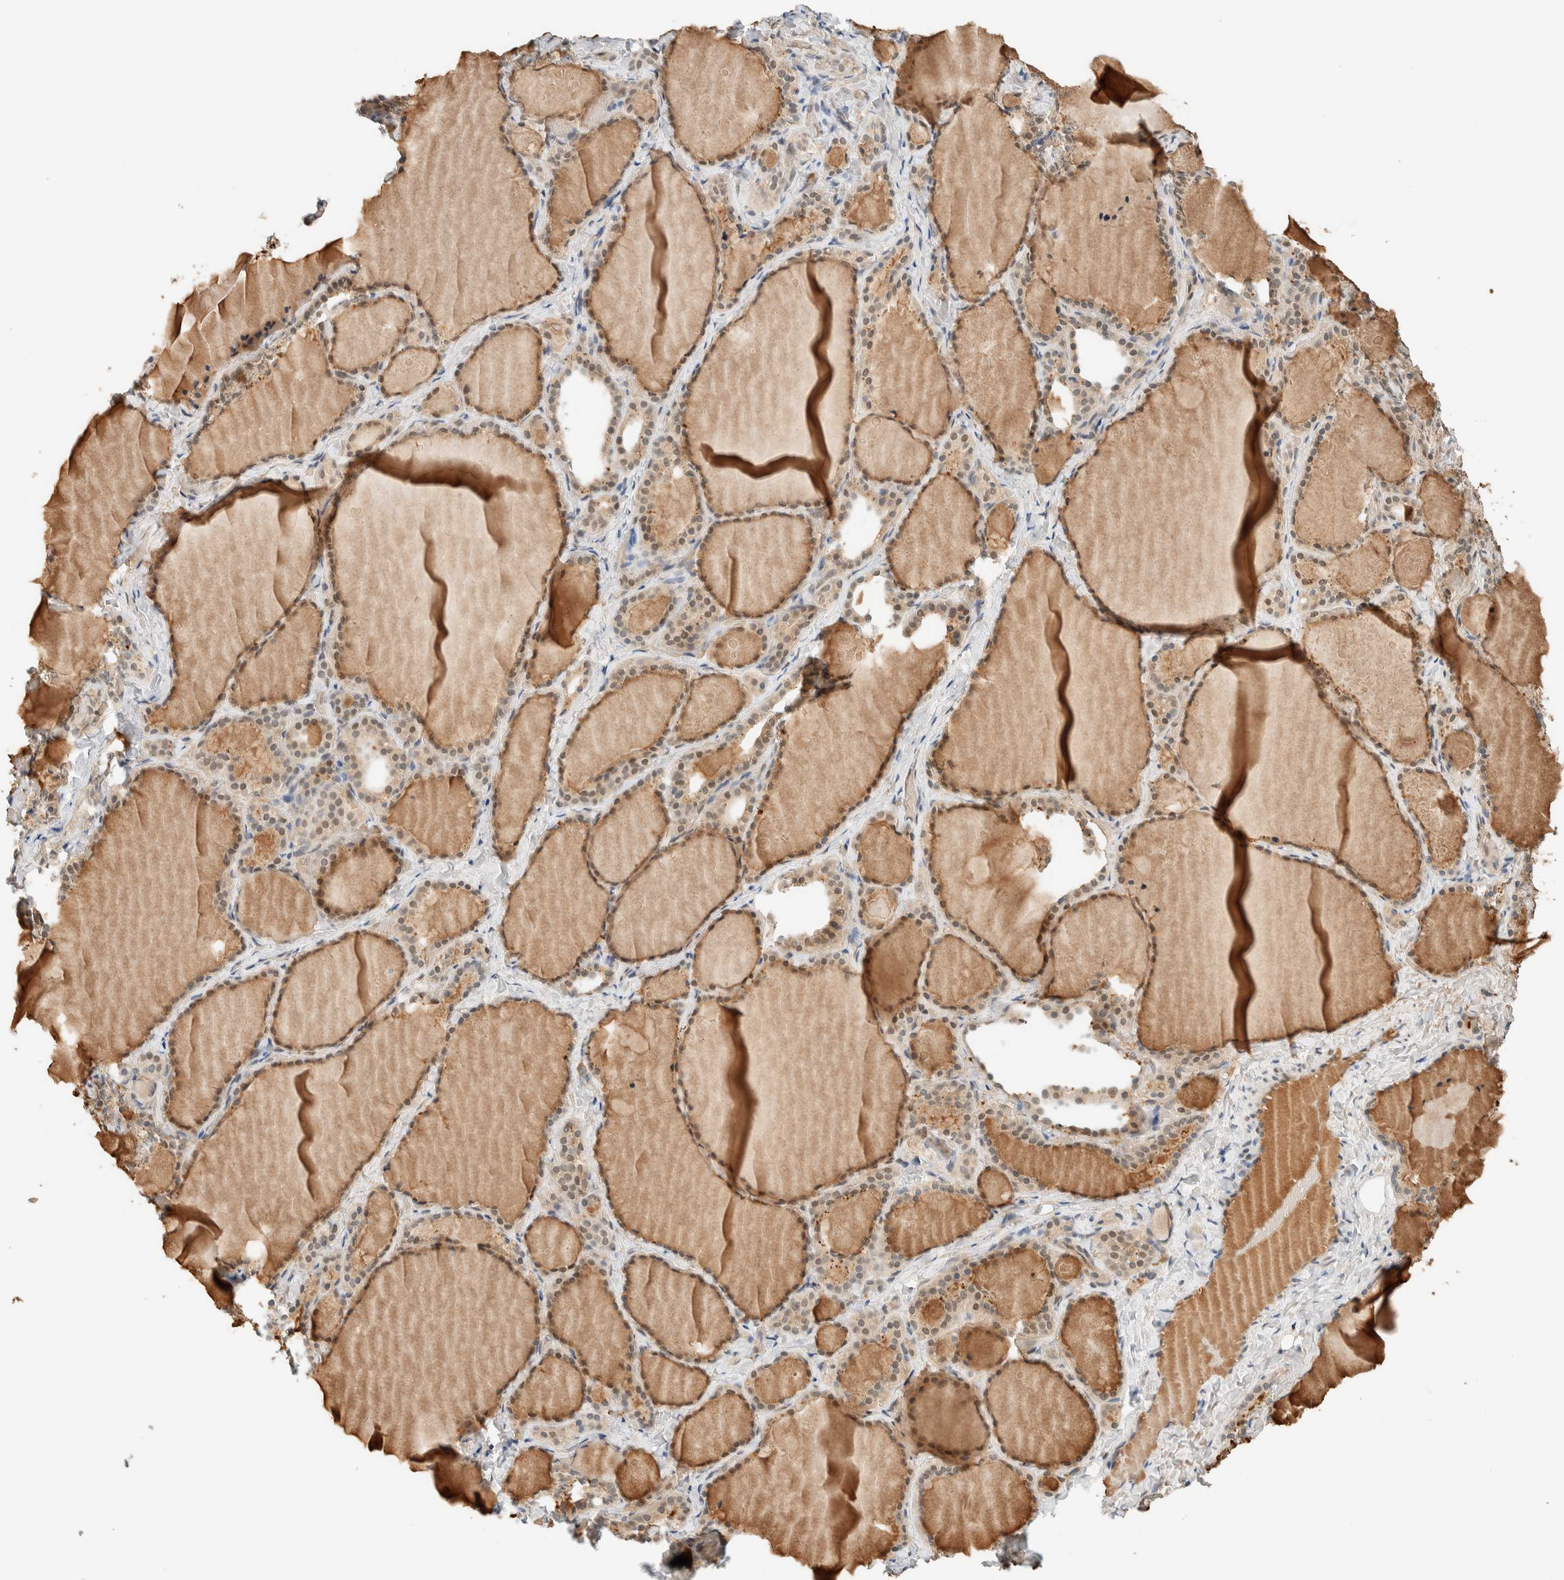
{"staining": {"intensity": "weak", "quantity": ">75%", "location": "cytoplasmic/membranous,nuclear"}, "tissue": "thyroid gland", "cell_type": "Glandular cells", "image_type": "normal", "snomed": [{"axis": "morphology", "description": "Normal tissue, NOS"}, {"axis": "topography", "description": "Thyroid gland"}], "caption": "This is an image of immunohistochemistry (IHC) staining of normal thyroid gland, which shows weak expression in the cytoplasmic/membranous,nuclear of glandular cells.", "gene": "TSTD2", "patient": {"sex": "female", "age": 44}}